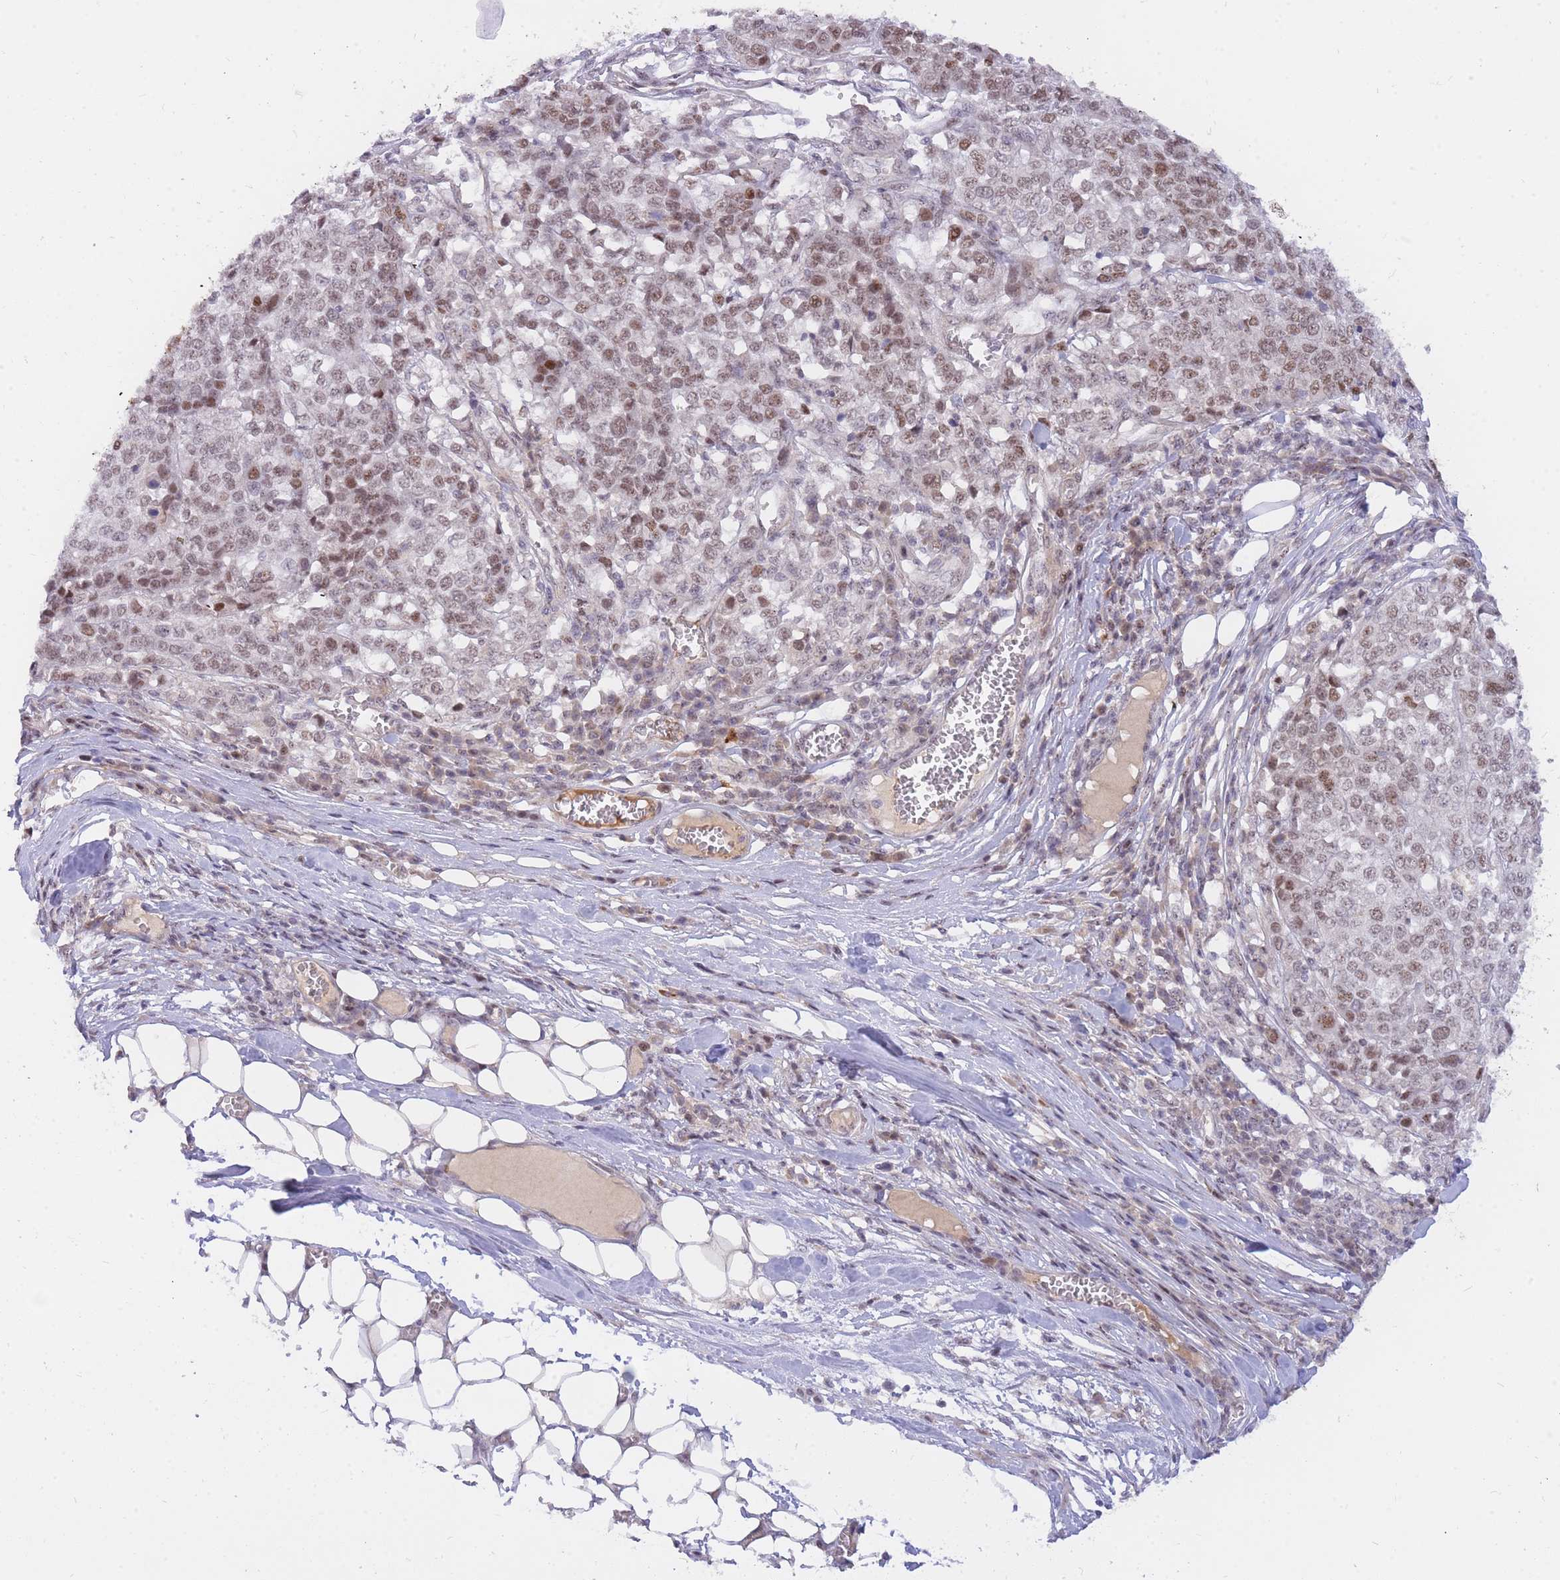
{"staining": {"intensity": "moderate", "quantity": ">75%", "location": "nuclear"}, "tissue": "melanoma", "cell_type": "Tumor cells", "image_type": "cancer", "snomed": [{"axis": "morphology", "description": "Malignant melanoma, Metastatic site"}, {"axis": "topography", "description": "Lymph node"}], "caption": "The image demonstrates staining of malignant melanoma (metastatic site), revealing moderate nuclear protein expression (brown color) within tumor cells.", "gene": "TLE2", "patient": {"sex": "male", "age": 44}}